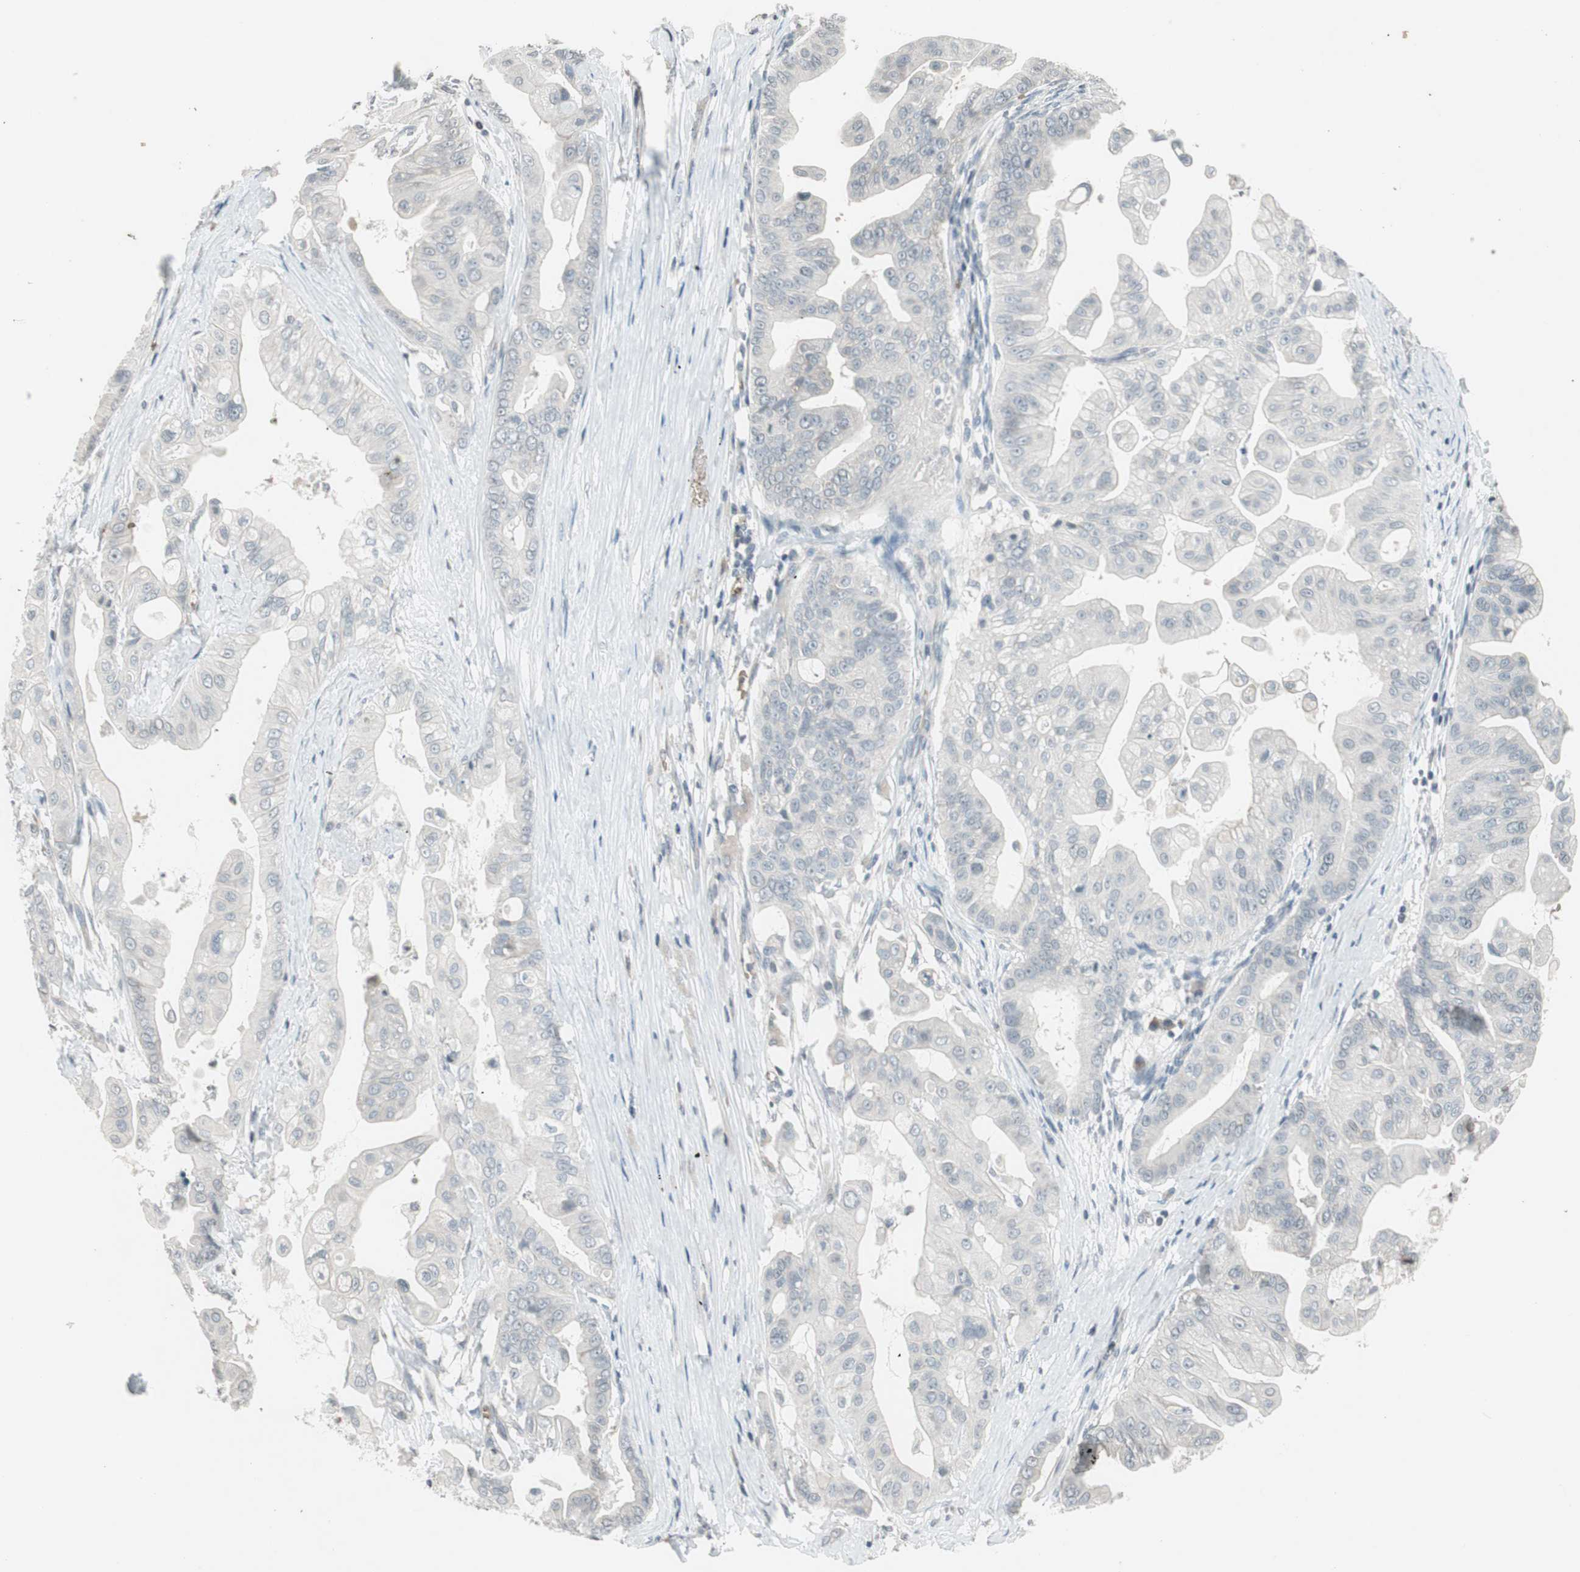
{"staining": {"intensity": "negative", "quantity": "none", "location": "none"}, "tissue": "pancreatic cancer", "cell_type": "Tumor cells", "image_type": "cancer", "snomed": [{"axis": "morphology", "description": "Adenocarcinoma, NOS"}, {"axis": "topography", "description": "Pancreas"}], "caption": "Pancreatic cancer (adenocarcinoma) was stained to show a protein in brown. There is no significant positivity in tumor cells.", "gene": "GYPC", "patient": {"sex": "female", "age": 75}}